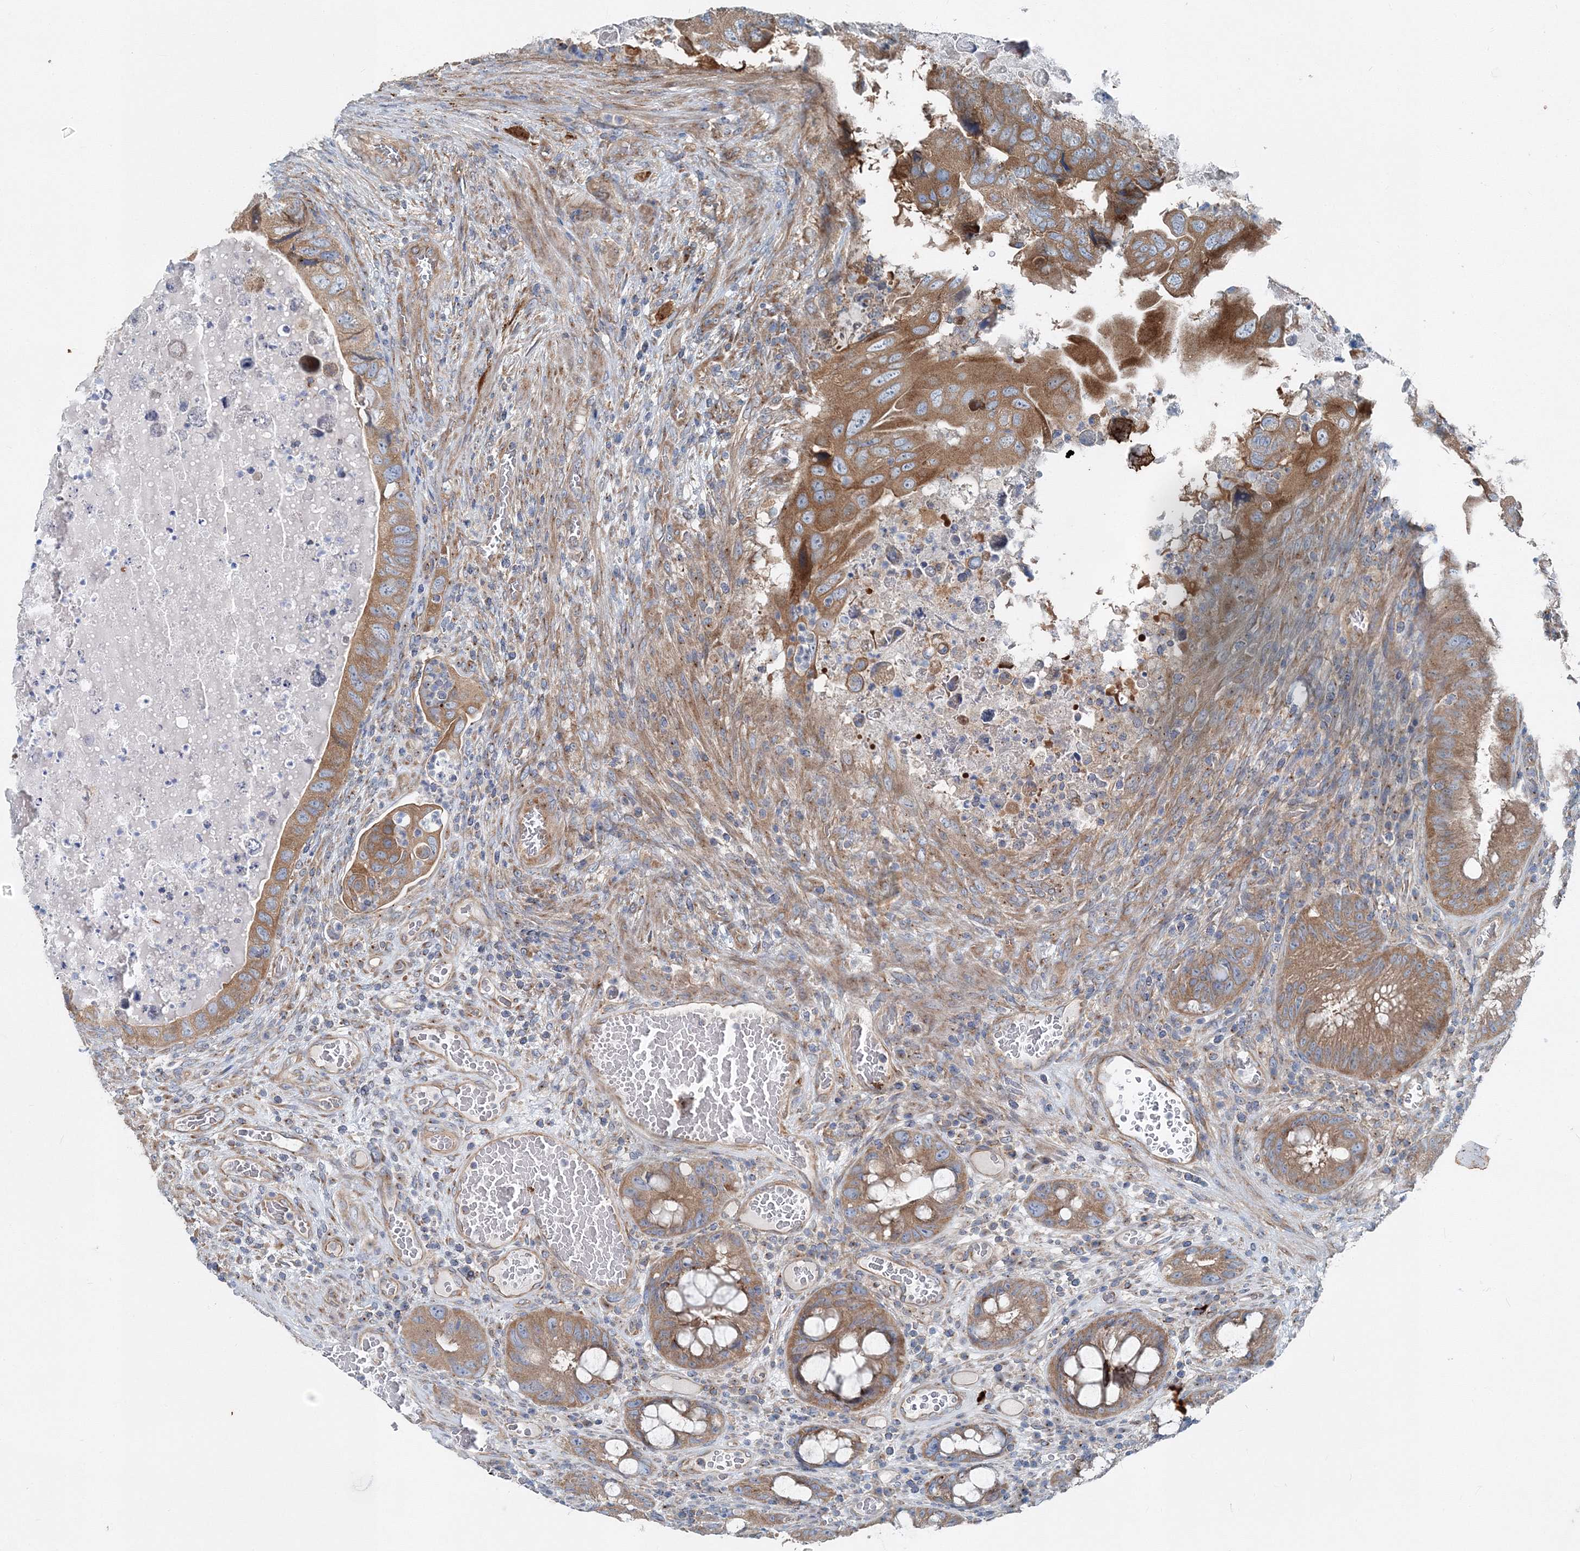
{"staining": {"intensity": "moderate", "quantity": ">75%", "location": "cytoplasmic/membranous"}, "tissue": "colorectal cancer", "cell_type": "Tumor cells", "image_type": "cancer", "snomed": [{"axis": "morphology", "description": "Adenocarcinoma, NOS"}, {"axis": "topography", "description": "Rectum"}], "caption": "A brown stain labels moderate cytoplasmic/membranous expression of a protein in adenocarcinoma (colorectal) tumor cells.", "gene": "MPHOSPH9", "patient": {"sex": "male", "age": 63}}